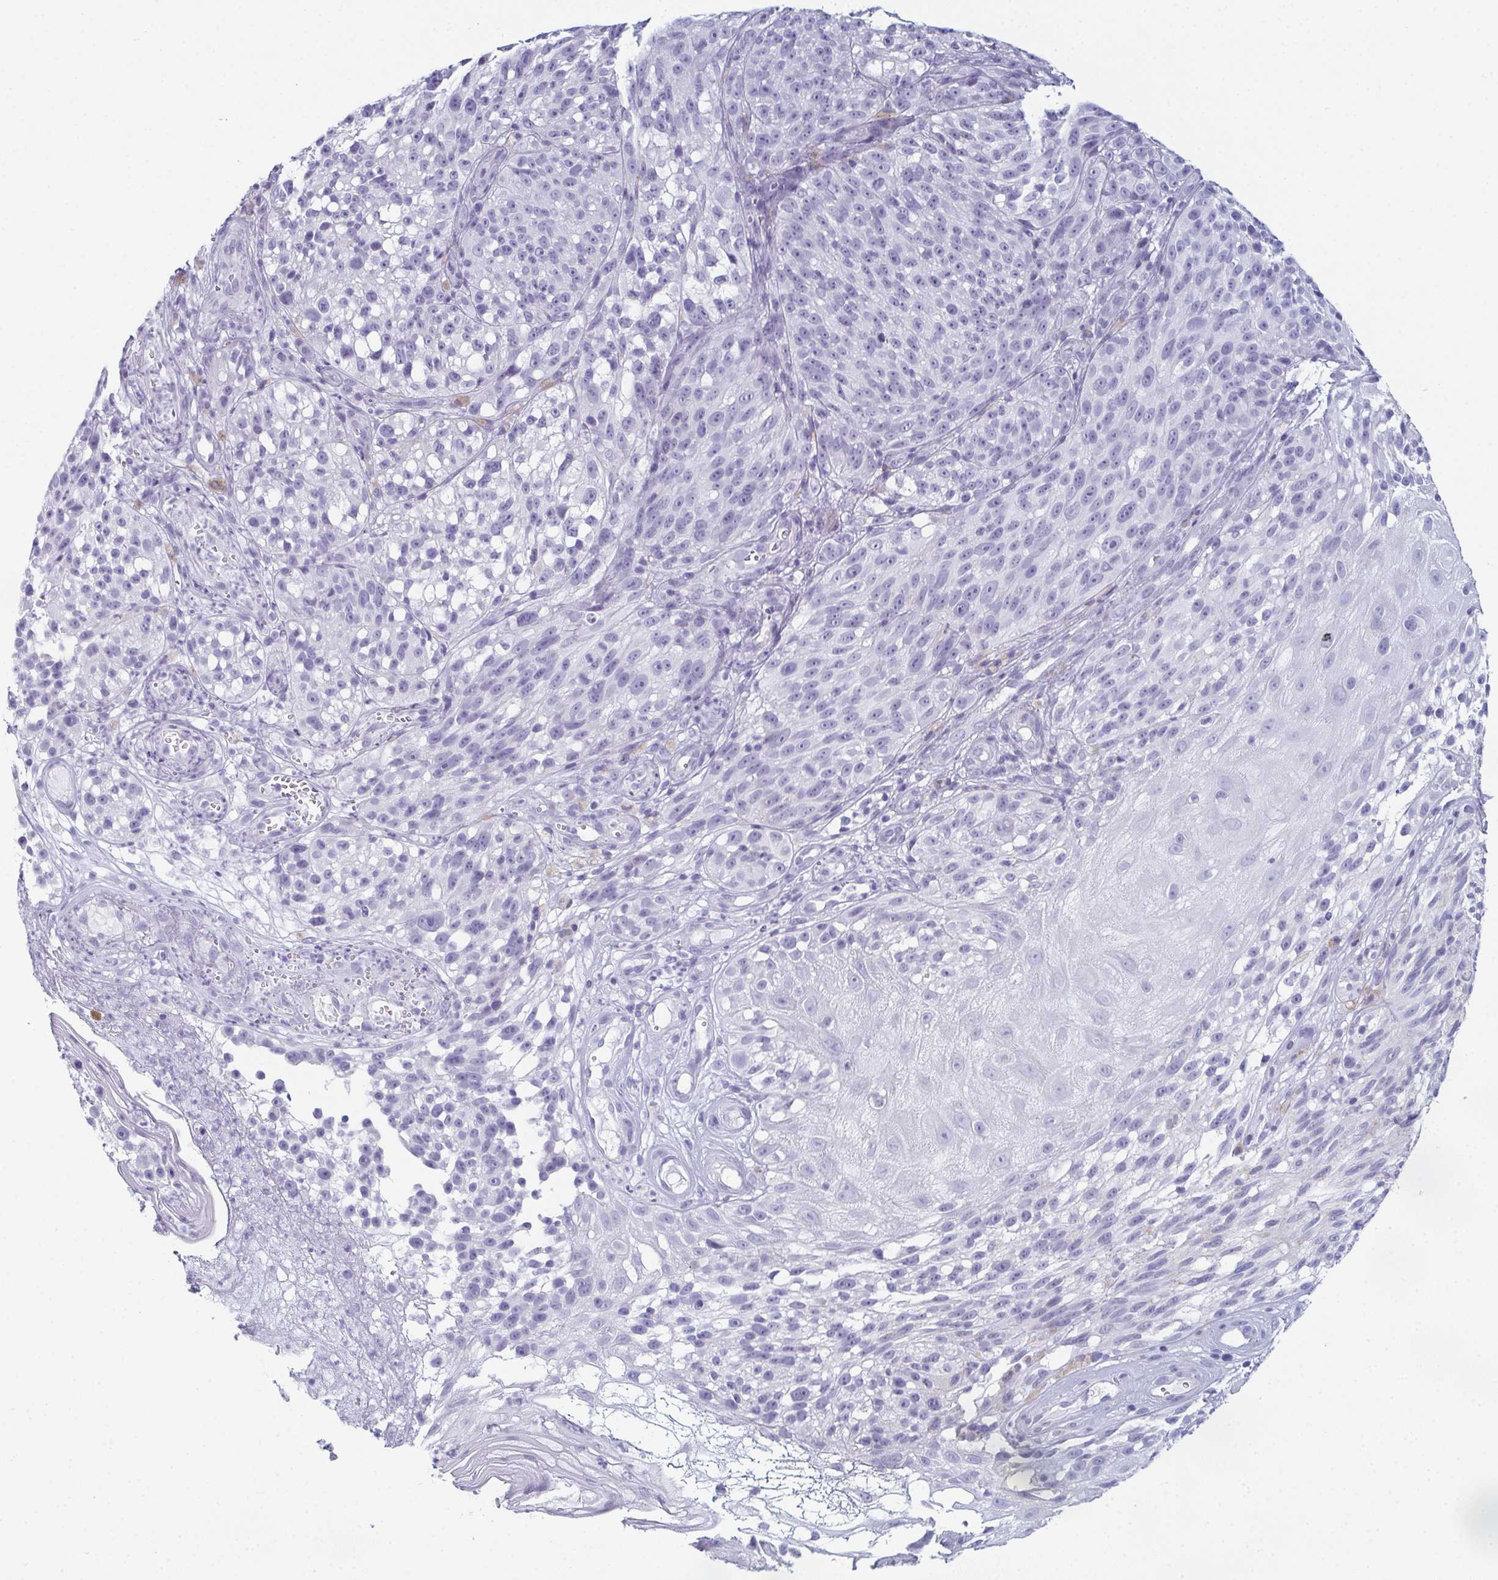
{"staining": {"intensity": "negative", "quantity": "none", "location": "none"}, "tissue": "melanoma", "cell_type": "Tumor cells", "image_type": "cancer", "snomed": [{"axis": "morphology", "description": "Malignant melanoma, NOS"}, {"axis": "topography", "description": "Skin"}], "caption": "Human melanoma stained for a protein using immunohistochemistry (IHC) reveals no staining in tumor cells.", "gene": "ENKUR", "patient": {"sex": "female", "age": 85}}